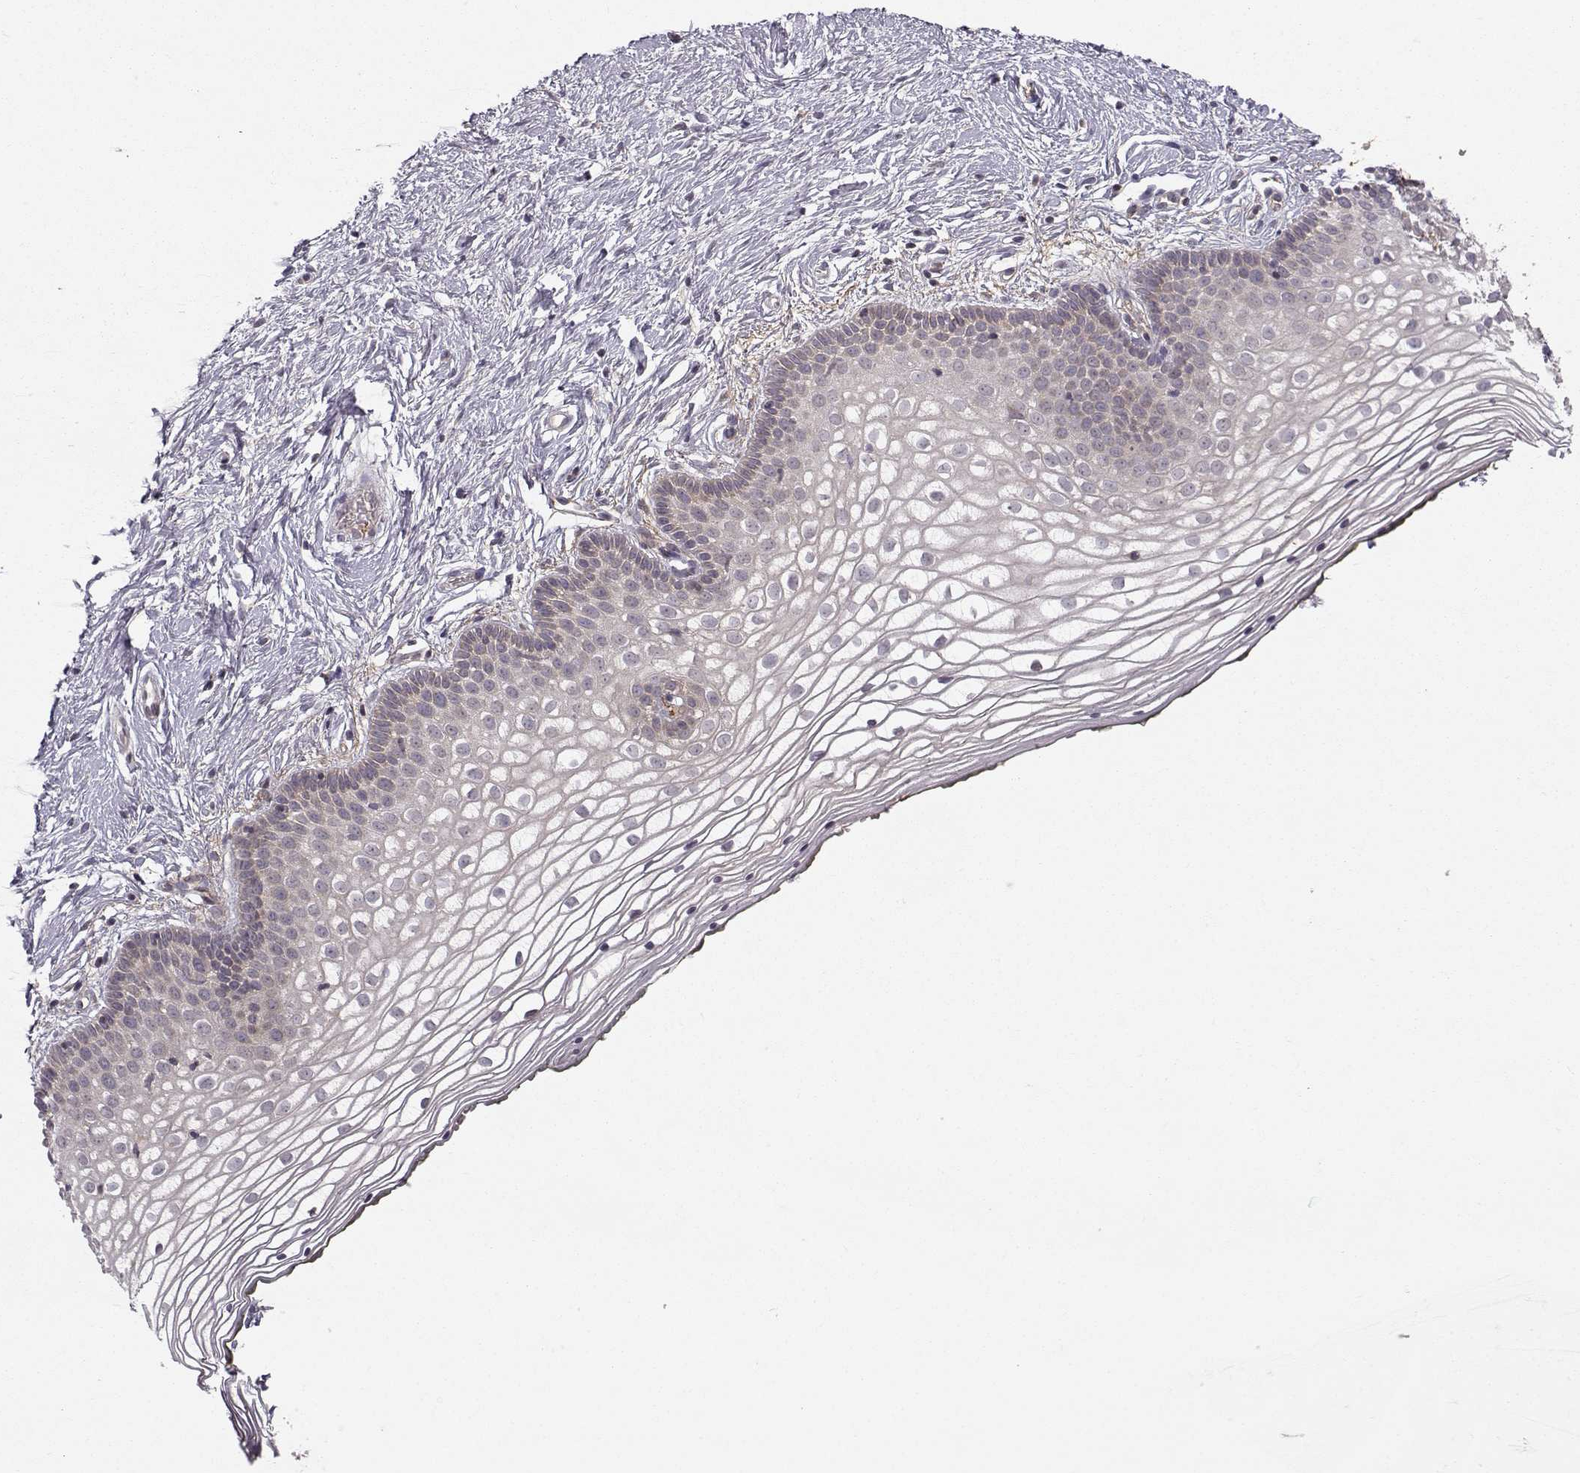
{"staining": {"intensity": "negative", "quantity": "none", "location": "none"}, "tissue": "vagina", "cell_type": "Squamous epithelial cells", "image_type": "normal", "snomed": [{"axis": "morphology", "description": "Normal tissue, NOS"}, {"axis": "topography", "description": "Vagina"}], "caption": "This is a image of immunohistochemistry staining of normal vagina, which shows no positivity in squamous epithelial cells. (Brightfield microscopy of DAB (3,3'-diaminobenzidine) immunohistochemistry (IHC) at high magnification).", "gene": "WNT6", "patient": {"sex": "female", "age": 36}}